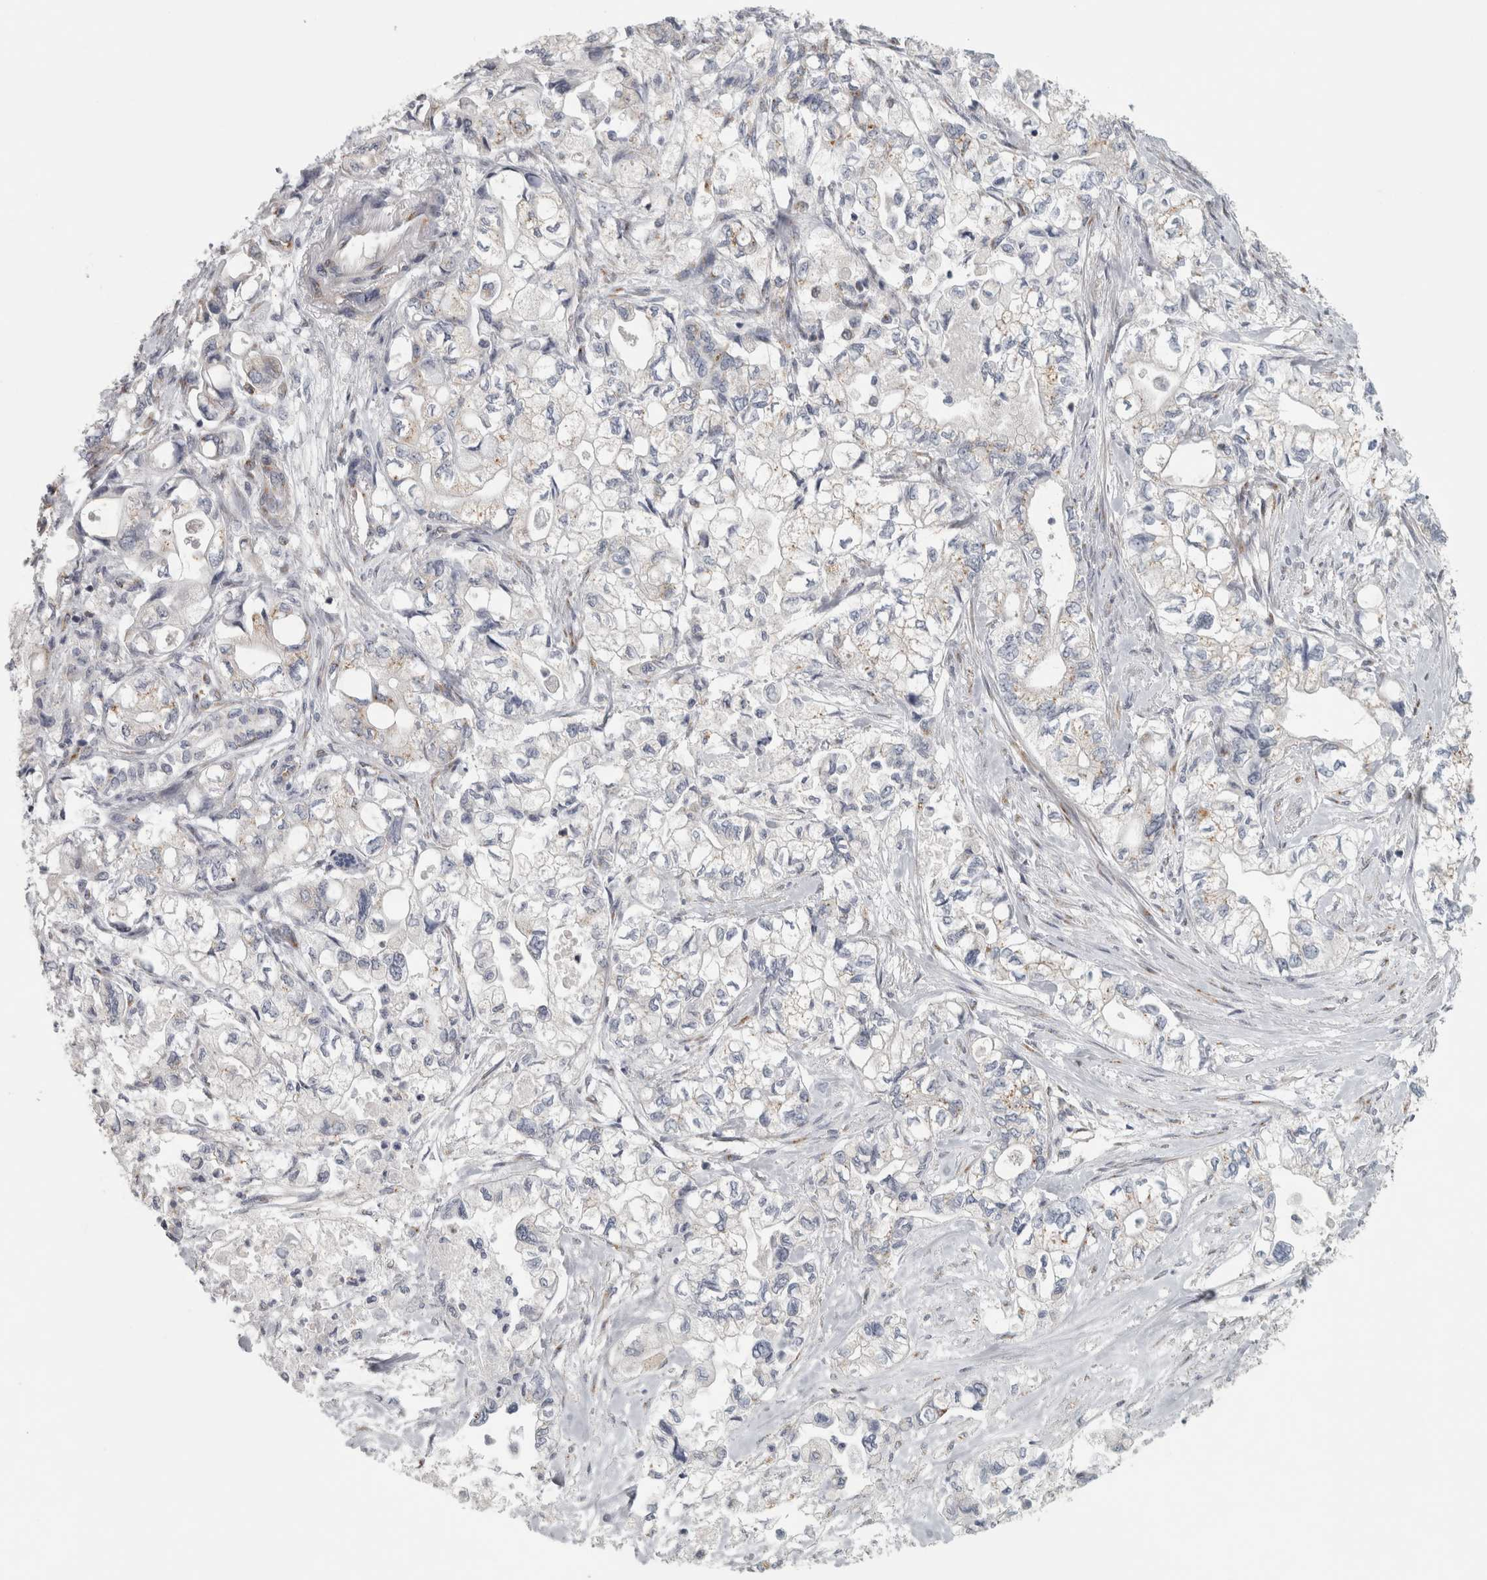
{"staining": {"intensity": "weak", "quantity": "<25%", "location": "cytoplasmic/membranous"}, "tissue": "pancreatic cancer", "cell_type": "Tumor cells", "image_type": "cancer", "snomed": [{"axis": "morphology", "description": "Adenocarcinoma, NOS"}, {"axis": "topography", "description": "Pancreas"}], "caption": "This is an IHC image of human pancreatic adenocarcinoma. There is no positivity in tumor cells.", "gene": "PEX6", "patient": {"sex": "male", "age": 79}}